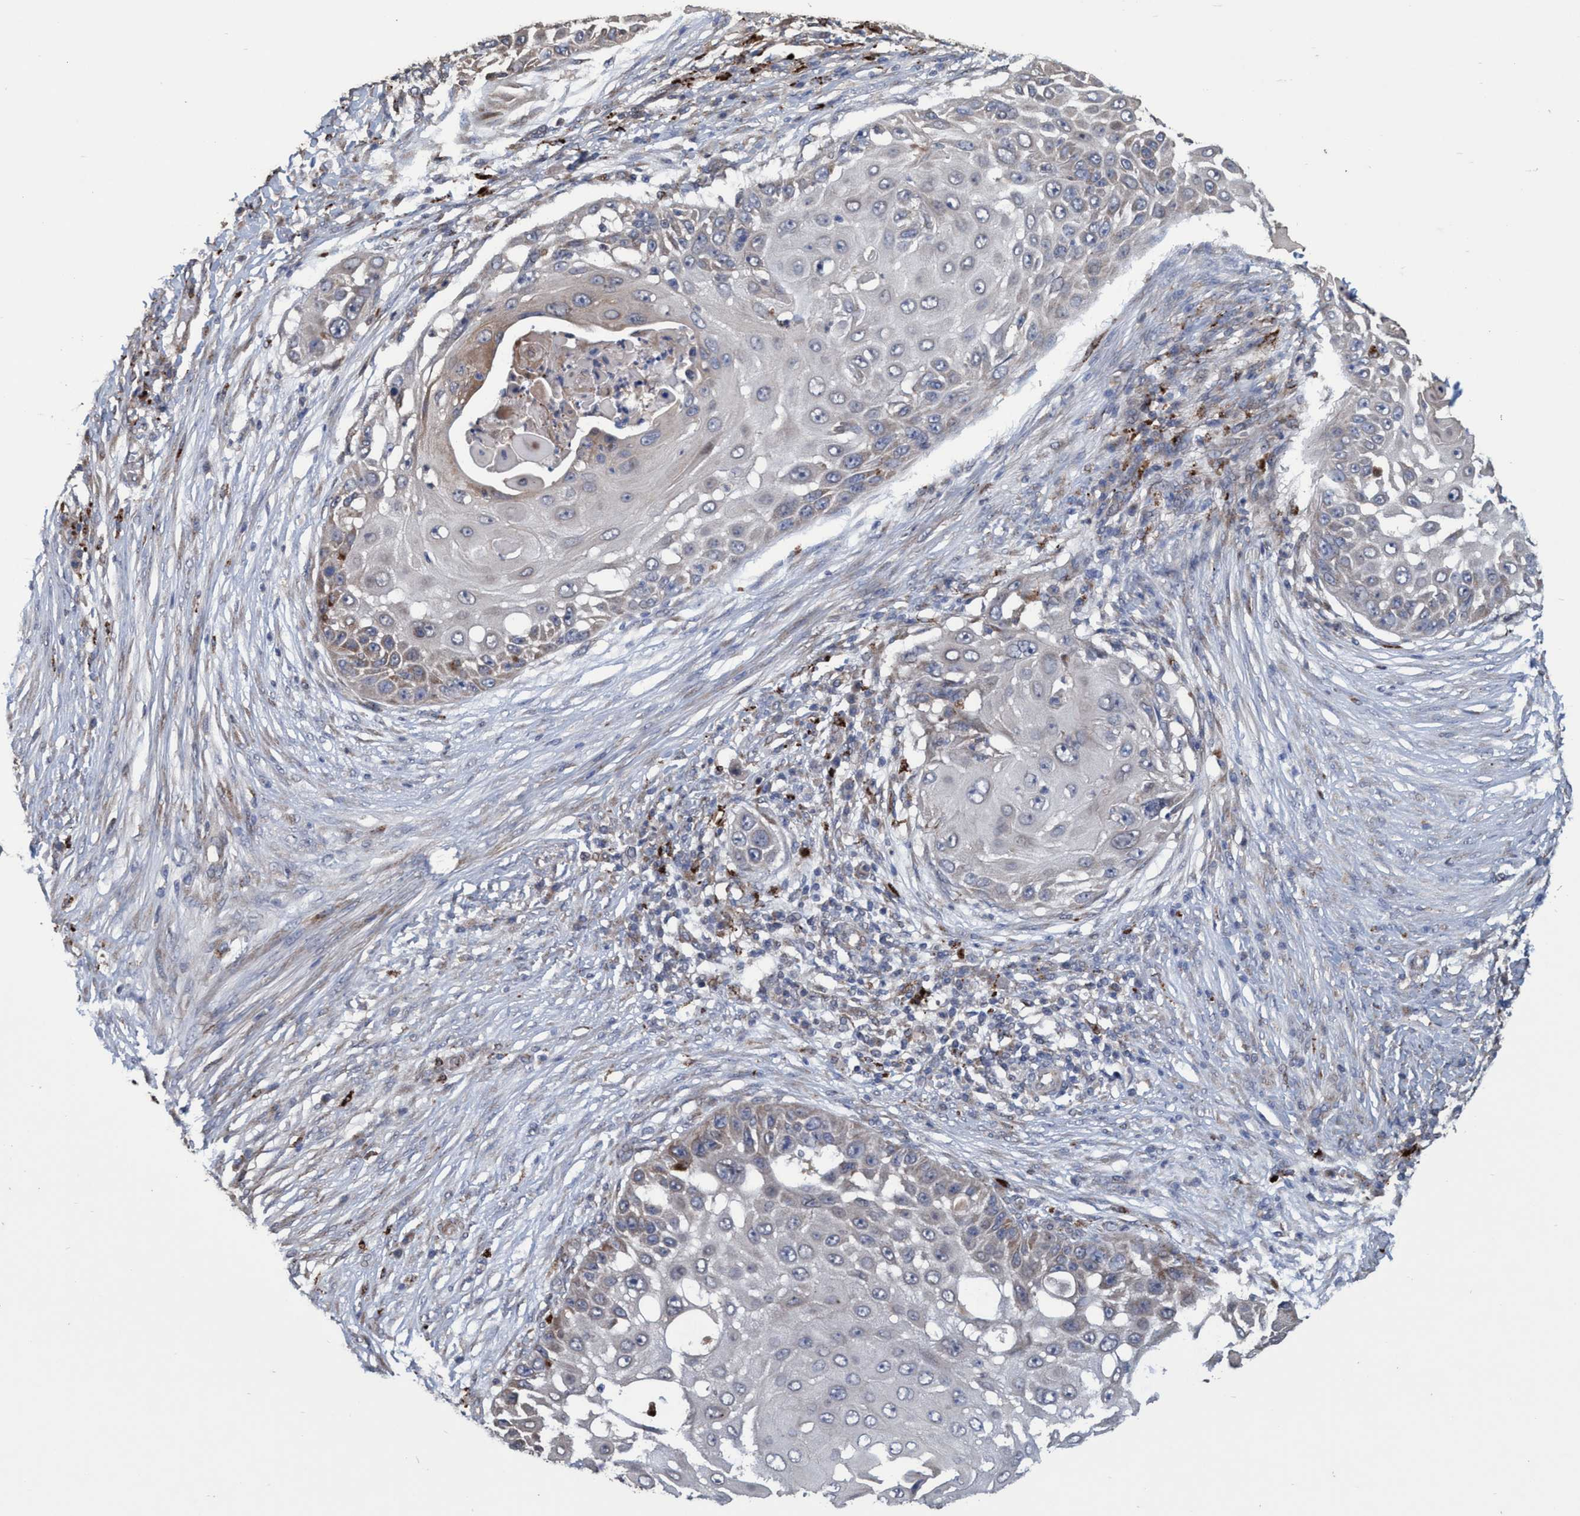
{"staining": {"intensity": "weak", "quantity": "<25%", "location": "cytoplasmic/membranous"}, "tissue": "skin cancer", "cell_type": "Tumor cells", "image_type": "cancer", "snomed": [{"axis": "morphology", "description": "Squamous cell carcinoma, NOS"}, {"axis": "topography", "description": "Skin"}], "caption": "The photomicrograph displays no staining of tumor cells in skin cancer (squamous cell carcinoma).", "gene": "BBS9", "patient": {"sex": "female", "age": 44}}